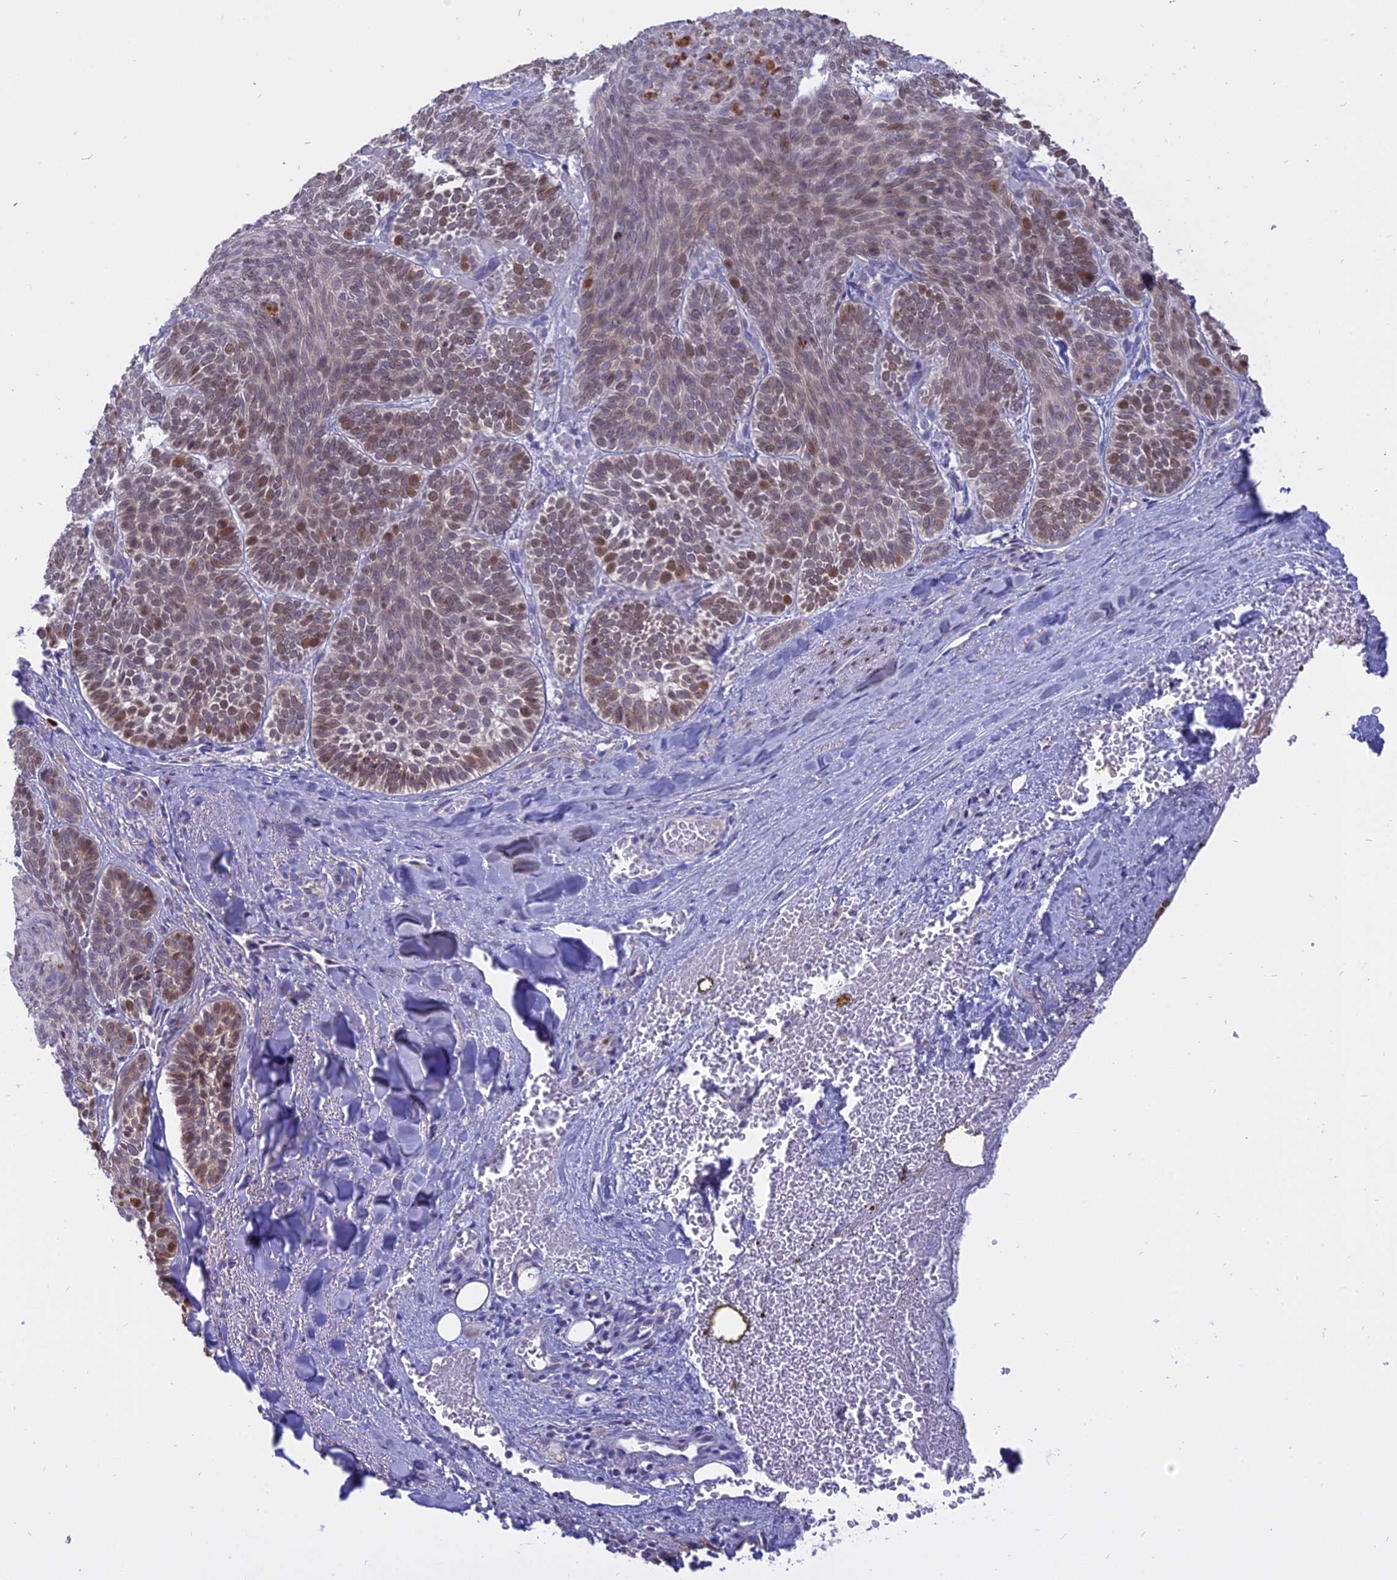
{"staining": {"intensity": "moderate", "quantity": "<25%", "location": "nuclear"}, "tissue": "skin cancer", "cell_type": "Tumor cells", "image_type": "cancer", "snomed": [{"axis": "morphology", "description": "Basal cell carcinoma"}, {"axis": "topography", "description": "Skin"}], "caption": "Immunohistochemistry (IHC) (DAB) staining of basal cell carcinoma (skin) shows moderate nuclear protein positivity in about <25% of tumor cells.", "gene": "CENPV", "patient": {"sex": "male", "age": 85}}